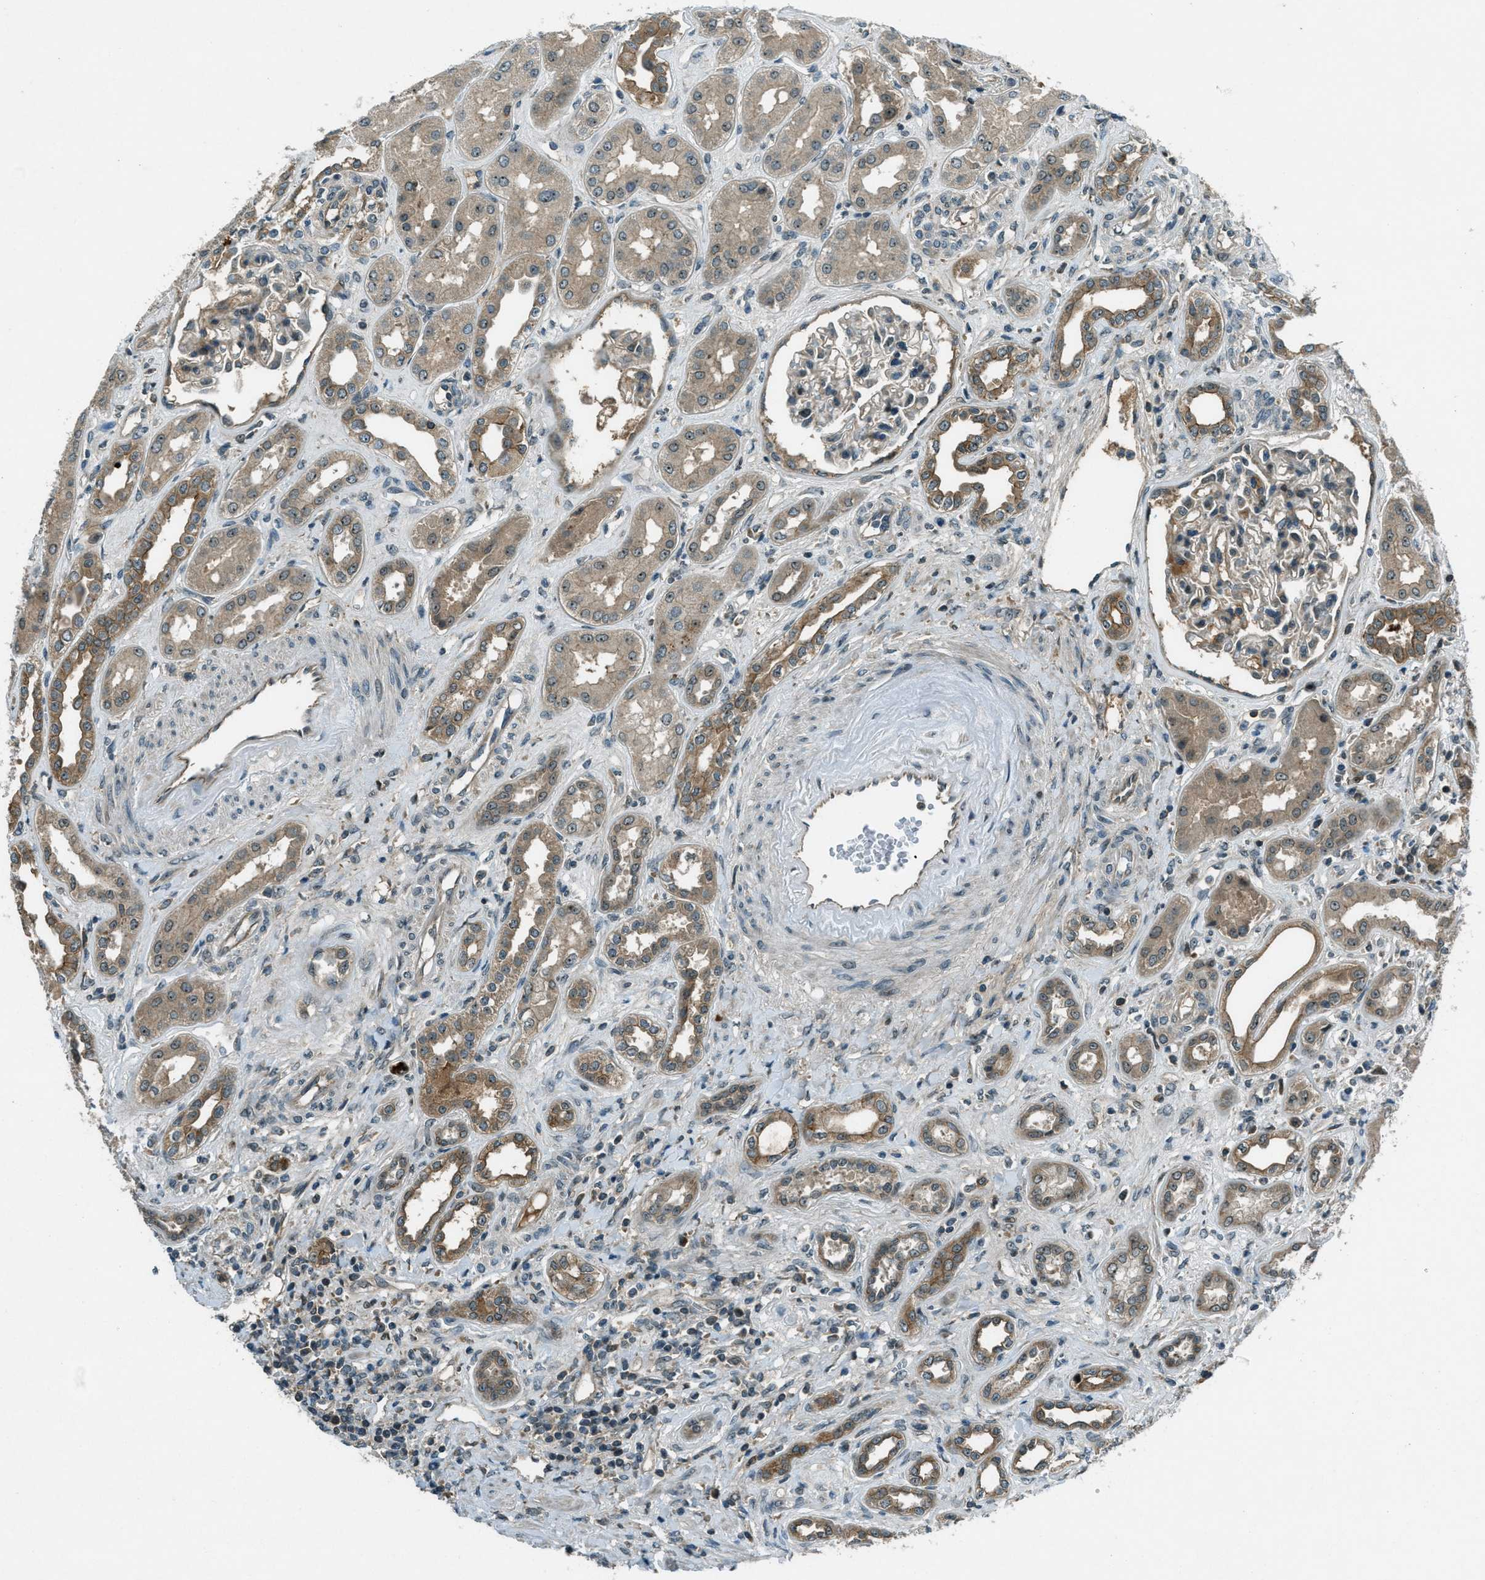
{"staining": {"intensity": "weak", "quantity": "25%-75%", "location": "cytoplasmic/membranous"}, "tissue": "kidney", "cell_type": "Cells in glomeruli", "image_type": "normal", "snomed": [{"axis": "morphology", "description": "Normal tissue, NOS"}, {"axis": "topography", "description": "Kidney"}], "caption": "About 25%-75% of cells in glomeruli in unremarkable human kidney demonstrate weak cytoplasmic/membranous protein staining as visualized by brown immunohistochemical staining.", "gene": "STK11", "patient": {"sex": "male", "age": 59}}